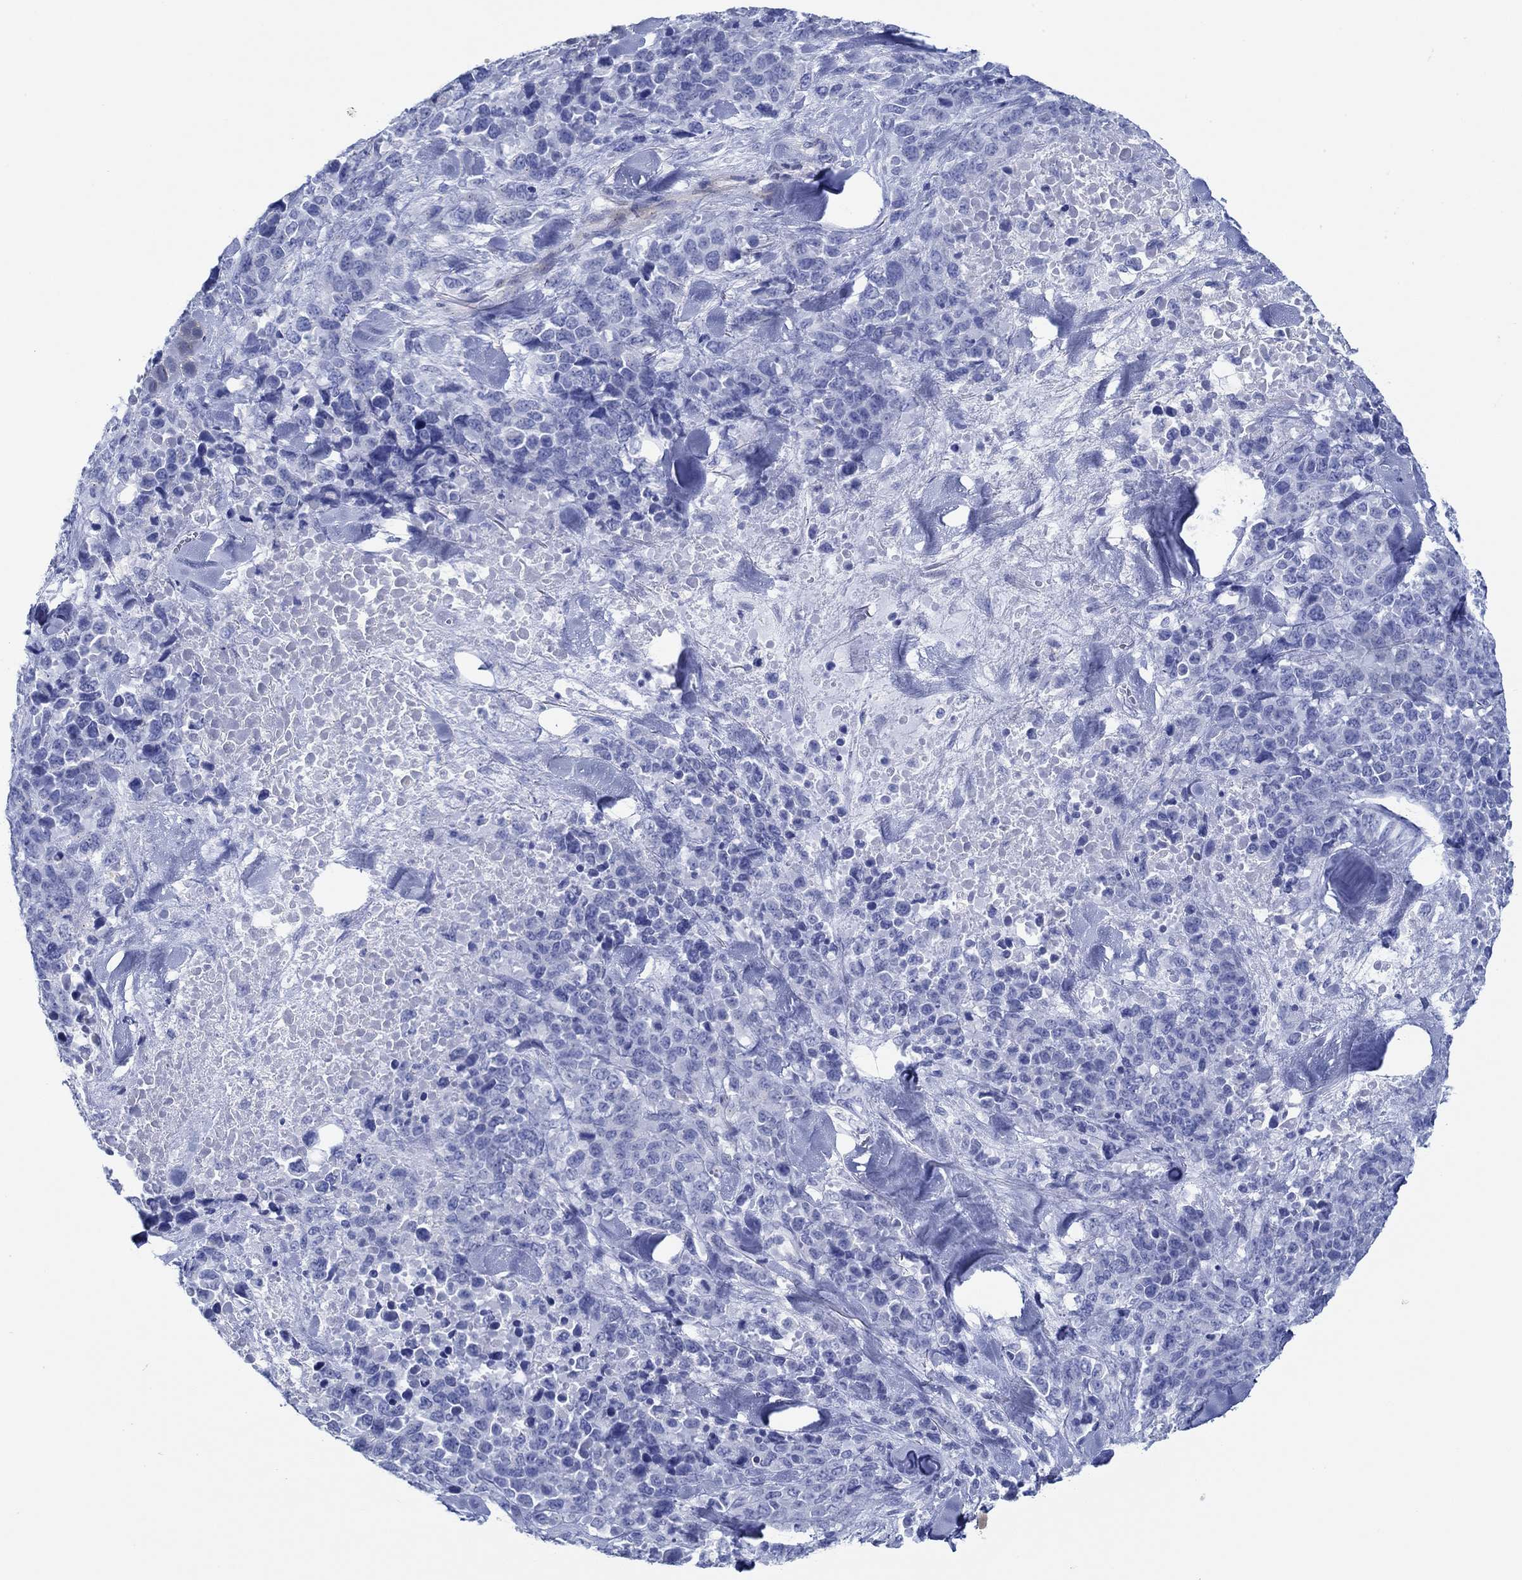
{"staining": {"intensity": "negative", "quantity": "none", "location": "none"}, "tissue": "melanoma", "cell_type": "Tumor cells", "image_type": "cancer", "snomed": [{"axis": "morphology", "description": "Malignant melanoma, Metastatic site"}, {"axis": "topography", "description": "Skin"}], "caption": "Melanoma was stained to show a protein in brown. There is no significant staining in tumor cells.", "gene": "IGFBP6", "patient": {"sex": "male", "age": 84}}